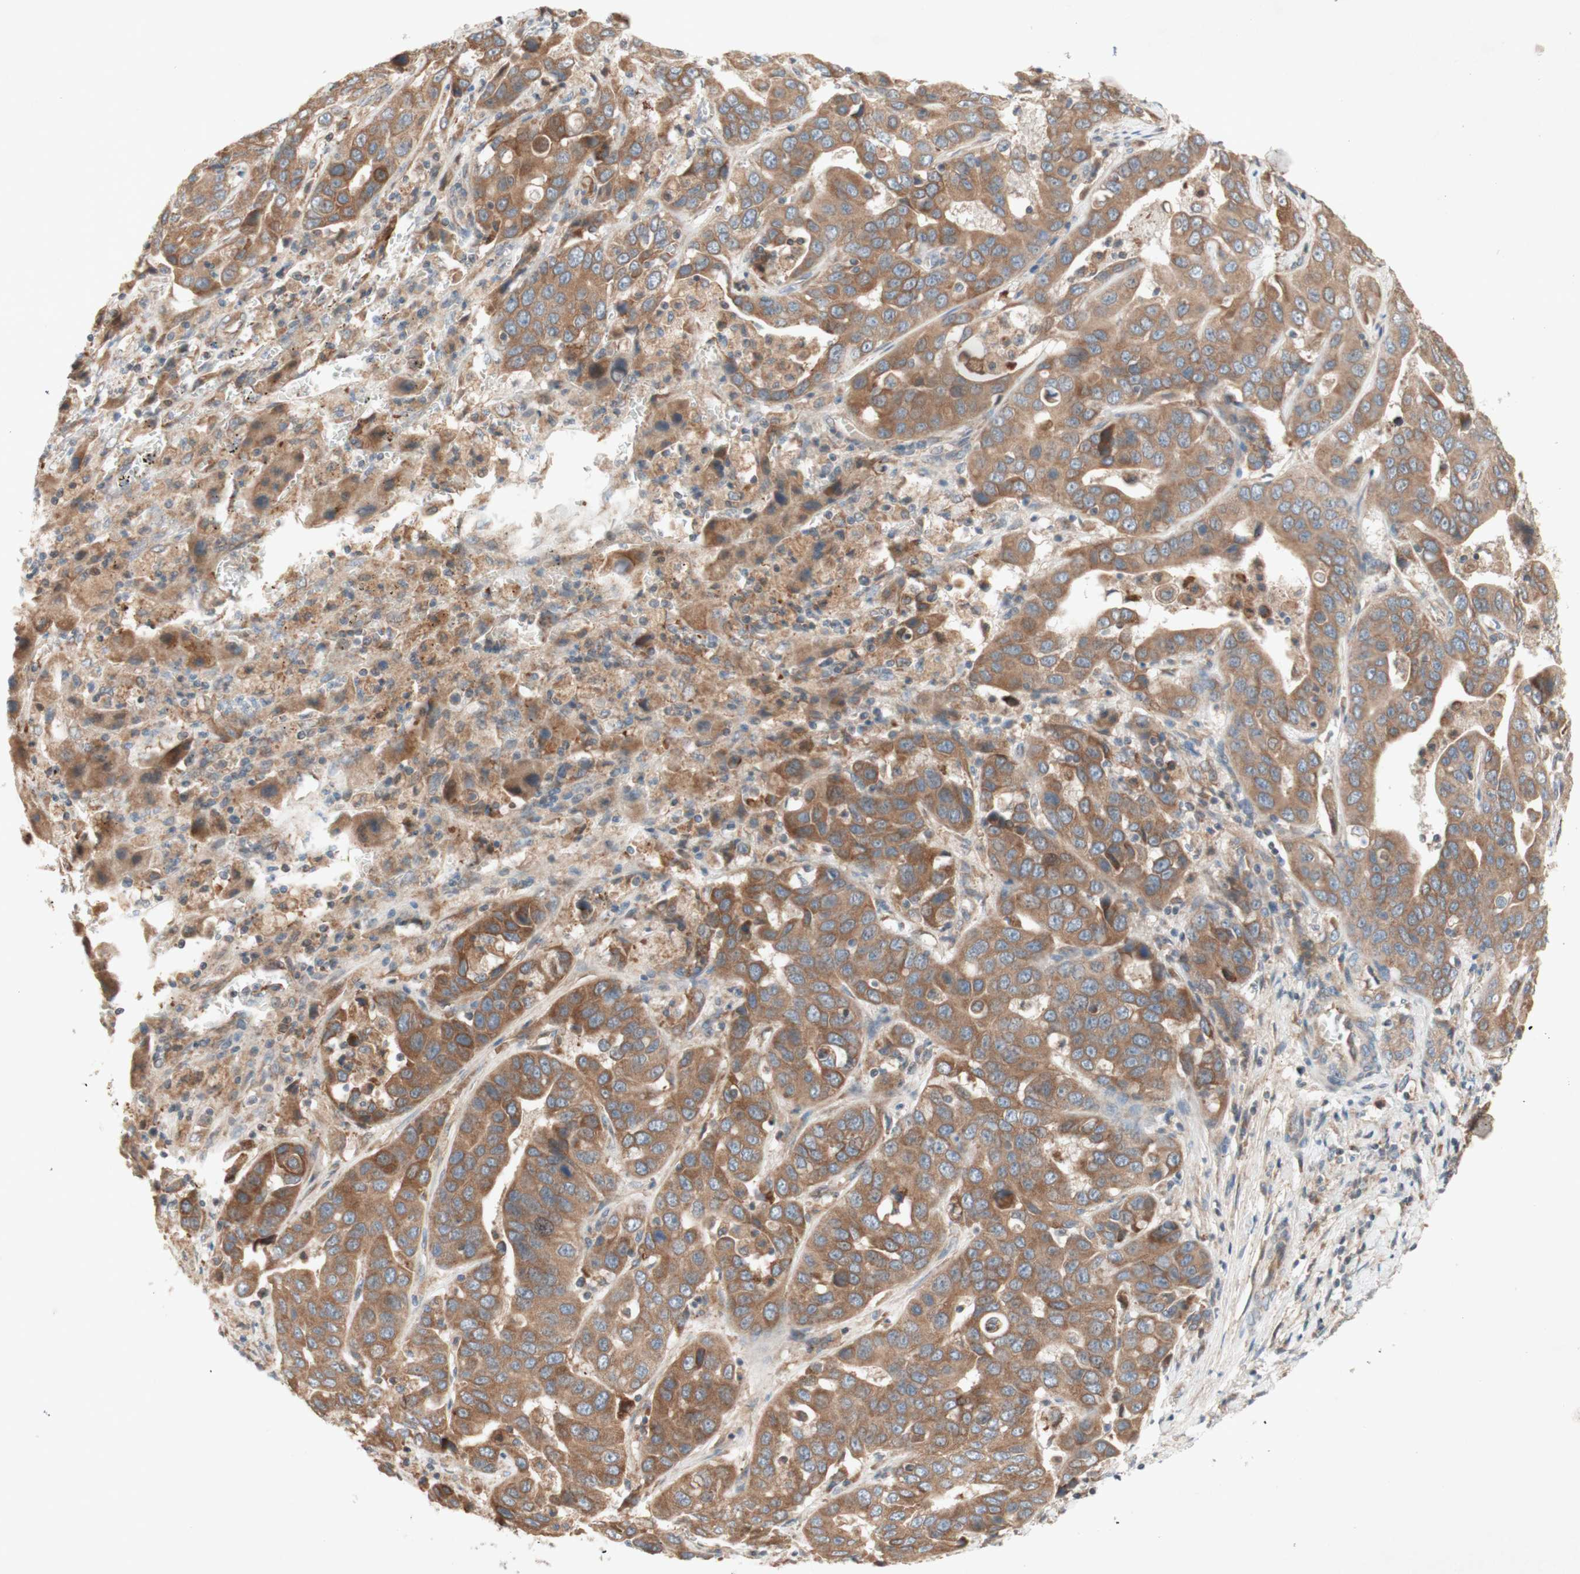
{"staining": {"intensity": "moderate", "quantity": ">75%", "location": "cytoplasmic/membranous"}, "tissue": "liver cancer", "cell_type": "Tumor cells", "image_type": "cancer", "snomed": [{"axis": "morphology", "description": "Cholangiocarcinoma"}, {"axis": "topography", "description": "Liver"}], "caption": "The photomicrograph reveals immunohistochemical staining of liver cholangiocarcinoma. There is moderate cytoplasmic/membranous expression is present in approximately >75% of tumor cells.", "gene": "SOCS2", "patient": {"sex": "female", "age": 52}}